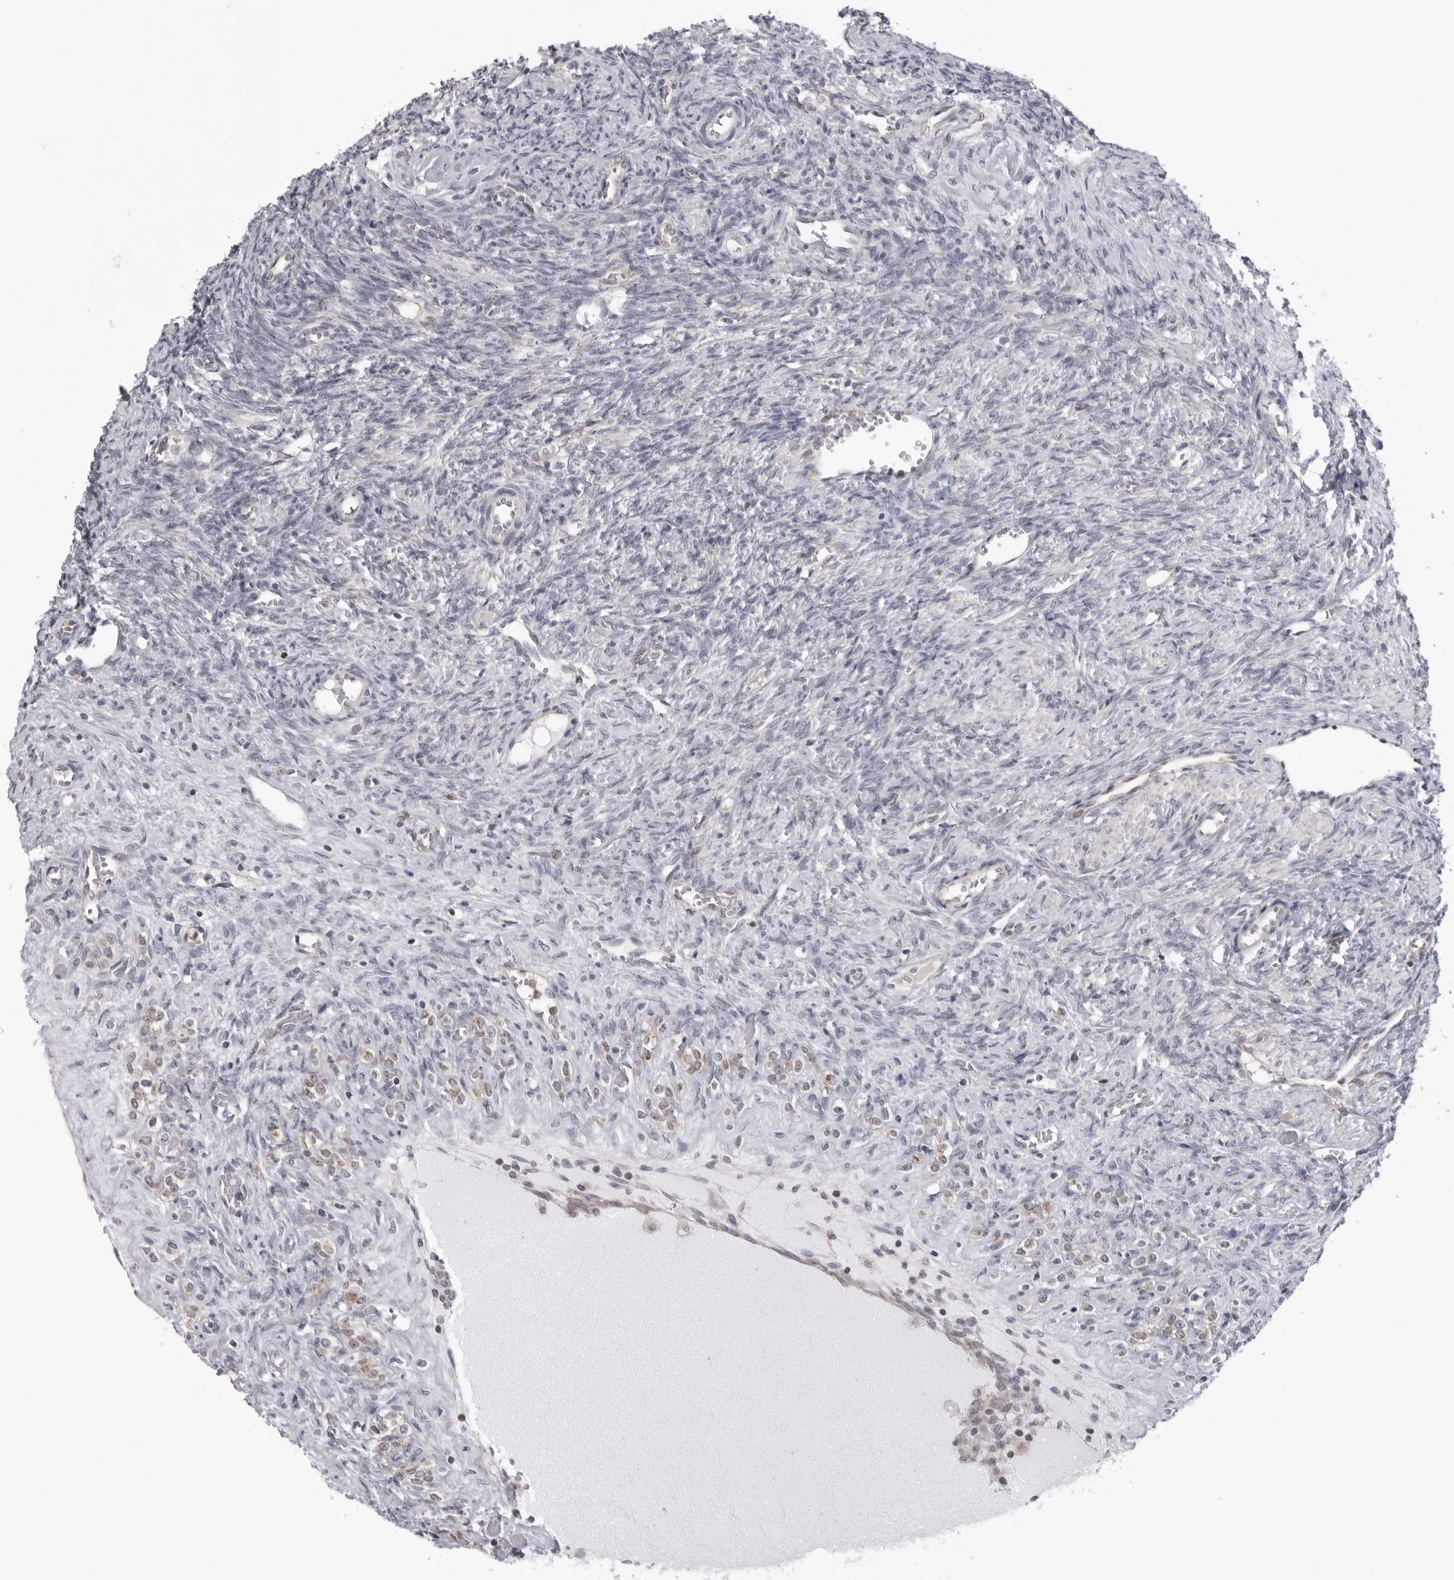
{"staining": {"intensity": "moderate", "quantity": ">75%", "location": "cytoplasmic/membranous"}, "tissue": "ovary", "cell_type": "Follicle cells", "image_type": "normal", "snomed": [{"axis": "morphology", "description": "Normal tissue, NOS"}, {"axis": "topography", "description": "Ovary"}], "caption": "Brown immunohistochemical staining in benign ovary shows moderate cytoplasmic/membranous positivity in about >75% of follicle cells.", "gene": "MRPS15", "patient": {"sex": "female", "age": 41}}